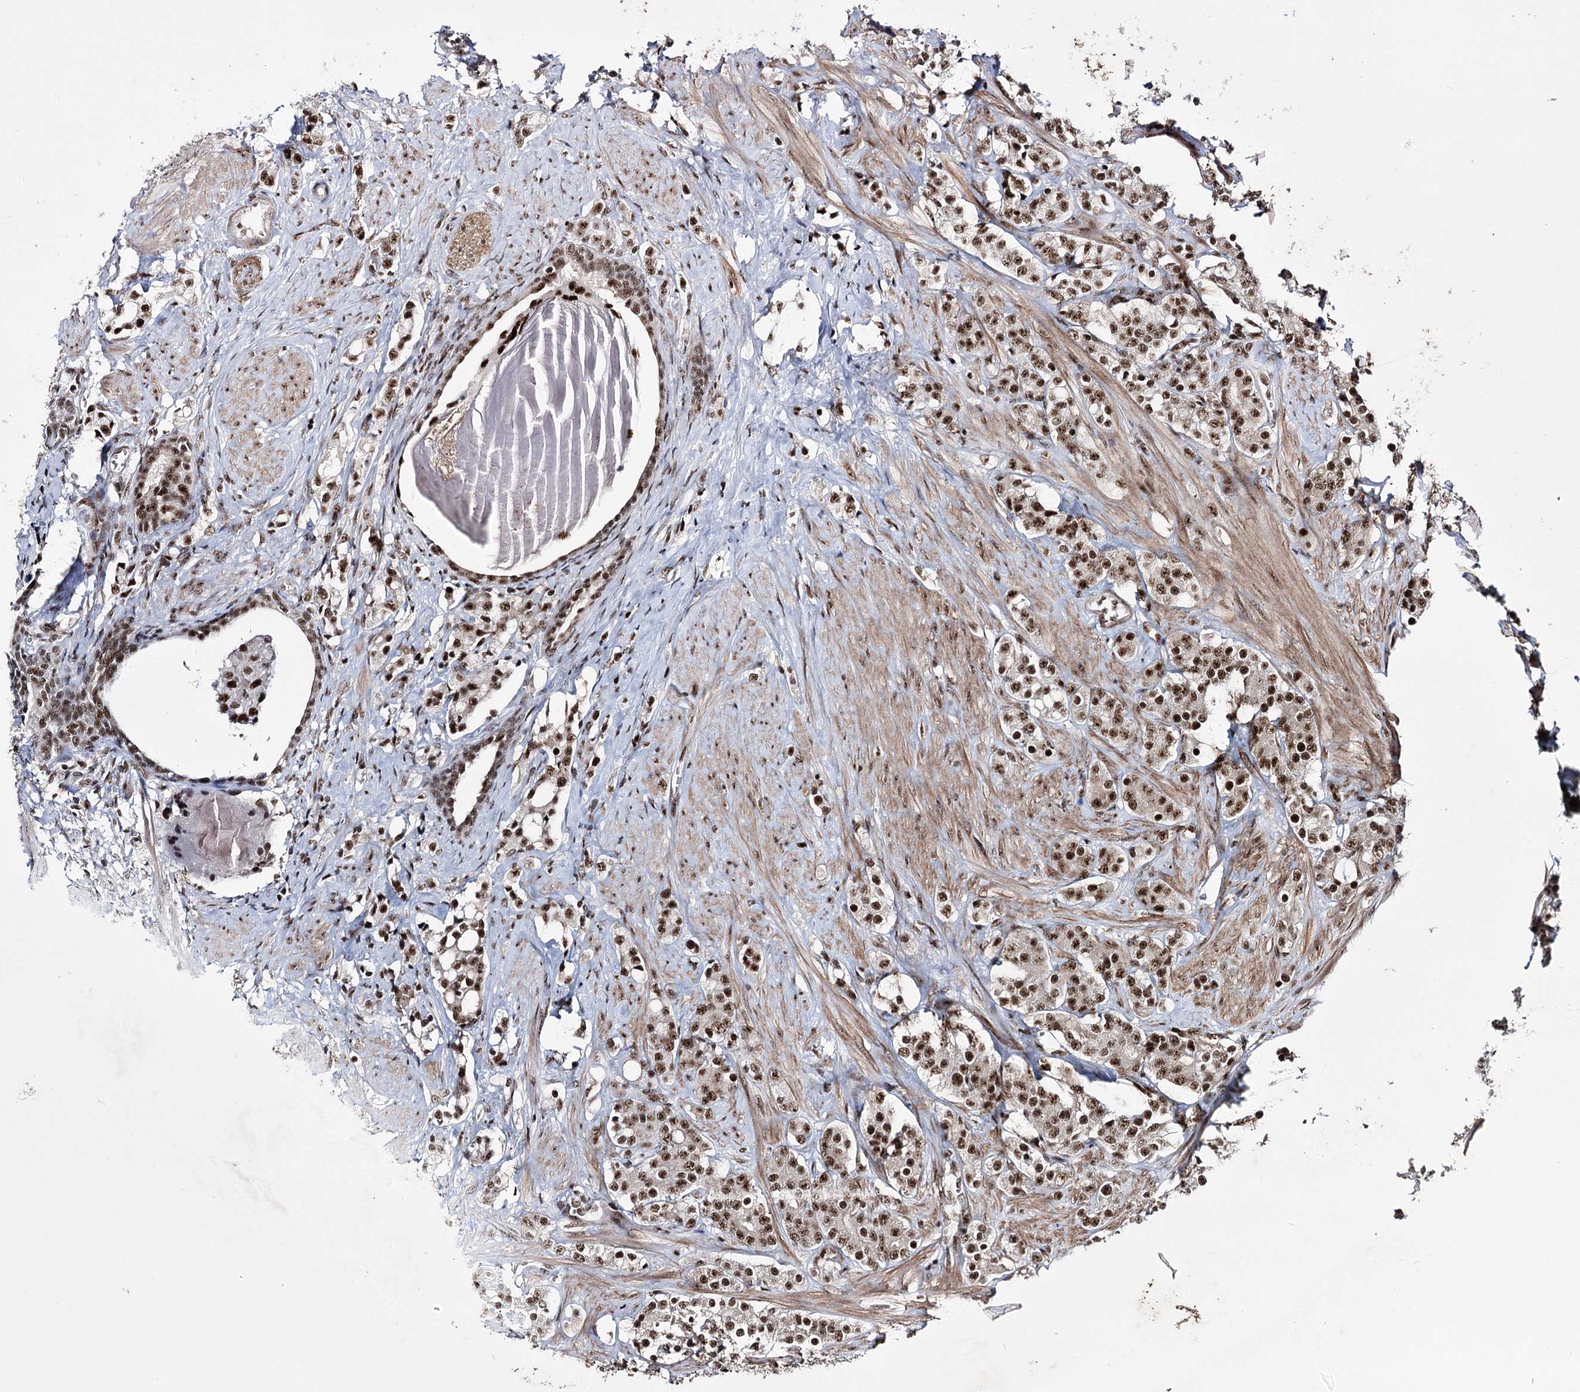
{"staining": {"intensity": "strong", "quantity": ">75%", "location": "nuclear"}, "tissue": "prostate cancer", "cell_type": "Tumor cells", "image_type": "cancer", "snomed": [{"axis": "morphology", "description": "Adenocarcinoma, High grade"}, {"axis": "topography", "description": "Prostate"}], "caption": "Tumor cells reveal high levels of strong nuclear expression in about >75% of cells in human prostate adenocarcinoma (high-grade).", "gene": "PRPF40A", "patient": {"sex": "male", "age": 62}}